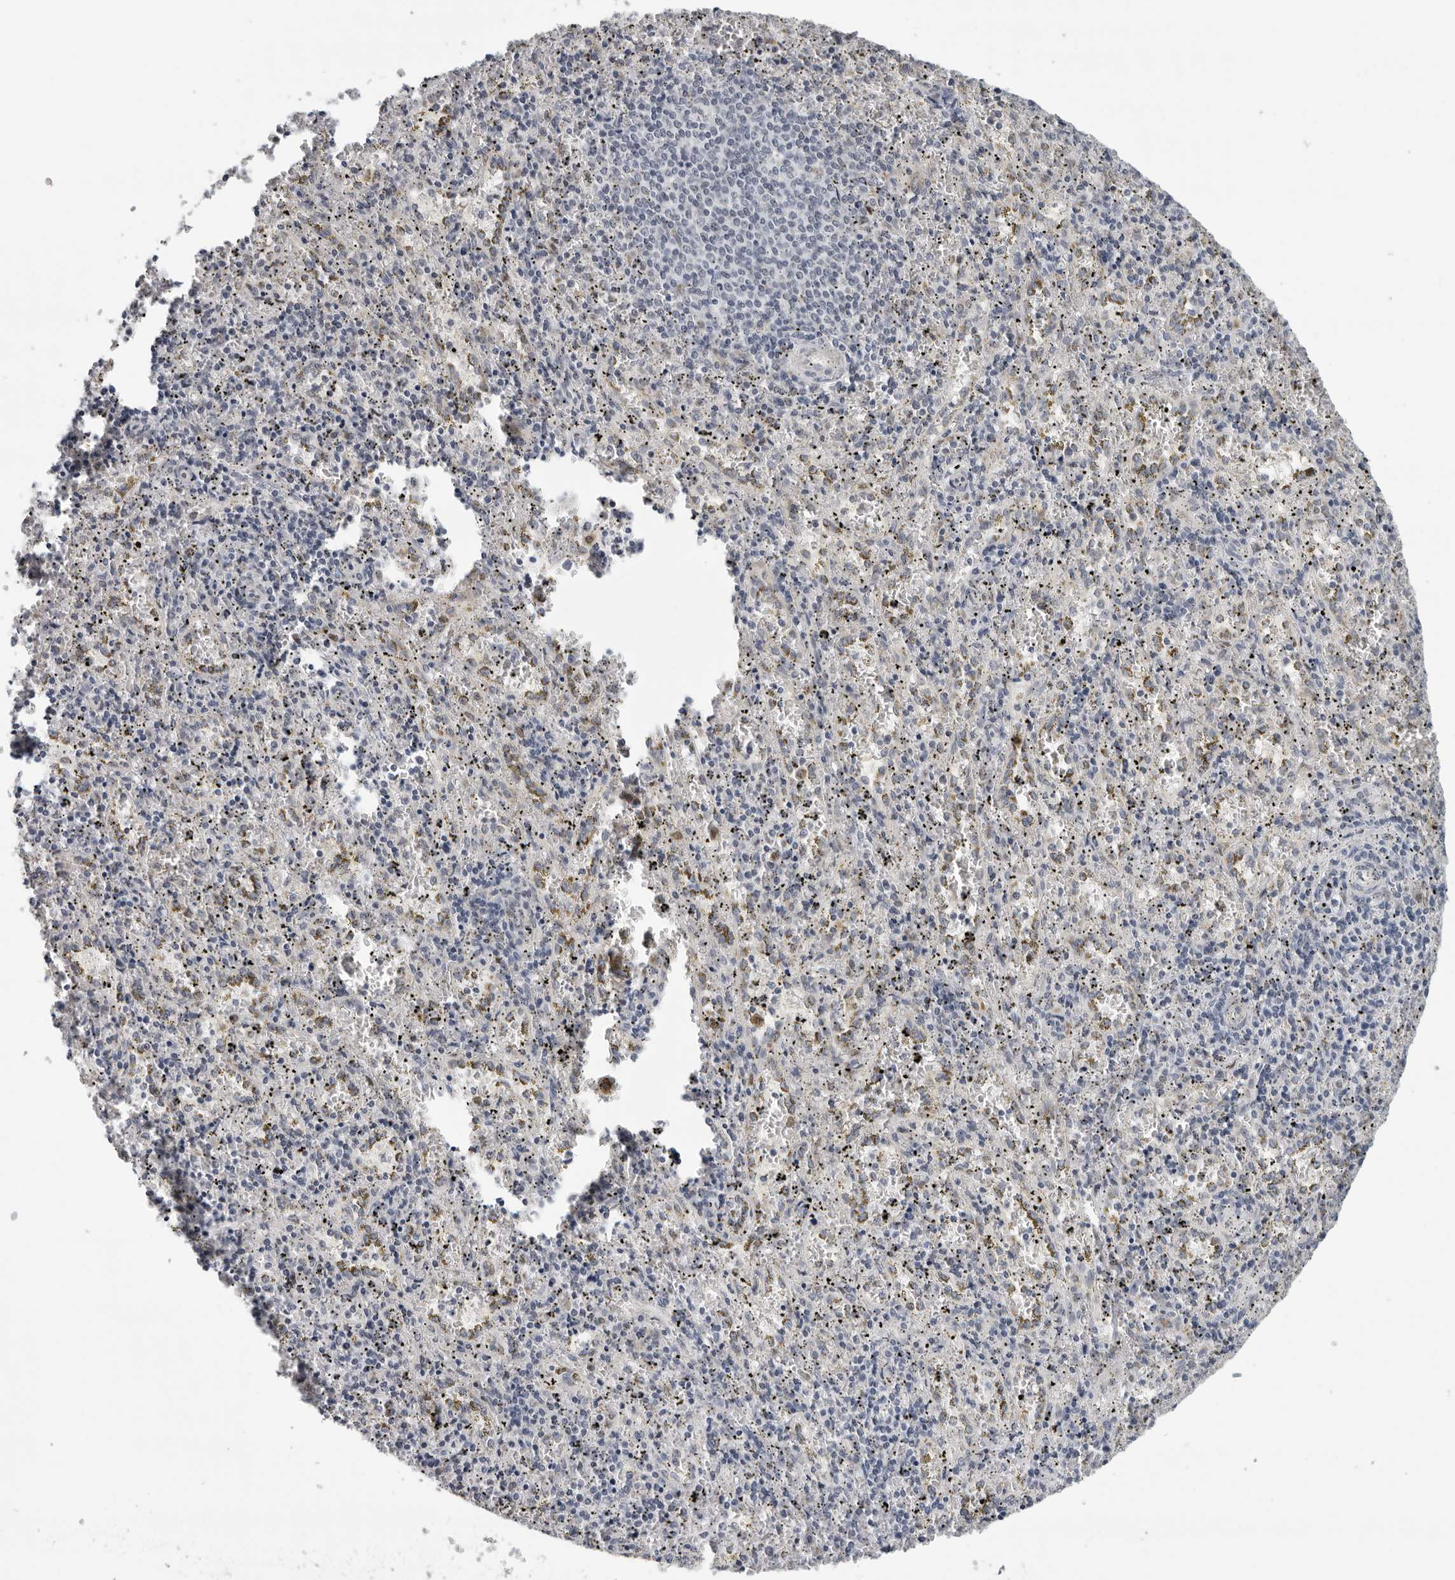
{"staining": {"intensity": "negative", "quantity": "none", "location": "none"}, "tissue": "spleen", "cell_type": "Cells in red pulp", "image_type": "normal", "snomed": [{"axis": "morphology", "description": "Normal tissue, NOS"}, {"axis": "topography", "description": "Spleen"}], "caption": "The image exhibits no significant expression in cells in red pulp of spleen.", "gene": "CPT2", "patient": {"sex": "male", "age": 11}}